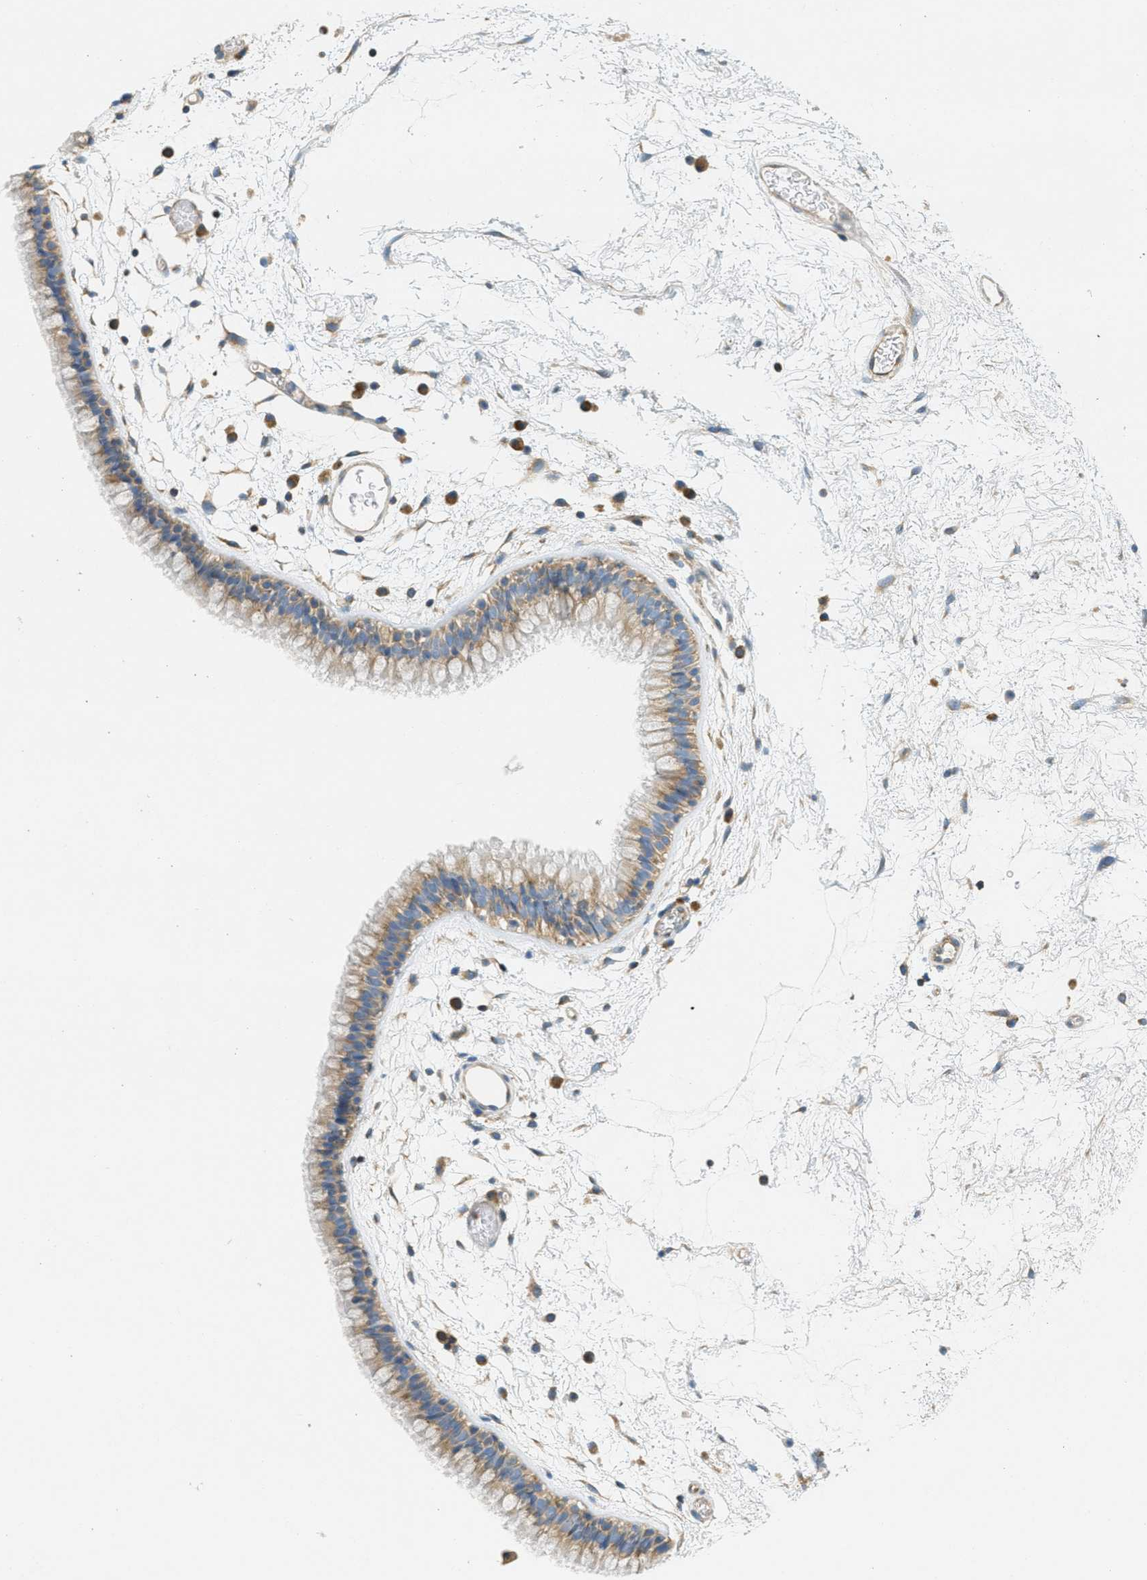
{"staining": {"intensity": "moderate", "quantity": "25%-75%", "location": "cytoplasmic/membranous"}, "tissue": "nasopharynx", "cell_type": "Respiratory epithelial cells", "image_type": "normal", "snomed": [{"axis": "morphology", "description": "Normal tissue, NOS"}, {"axis": "morphology", "description": "Inflammation, NOS"}, {"axis": "topography", "description": "Nasopharynx"}], "caption": "Protein expression analysis of benign nasopharynx demonstrates moderate cytoplasmic/membranous positivity in approximately 25%-75% of respiratory epithelial cells. (Brightfield microscopy of DAB IHC at high magnification).", "gene": "ABCF1", "patient": {"sex": "male", "age": 48}}